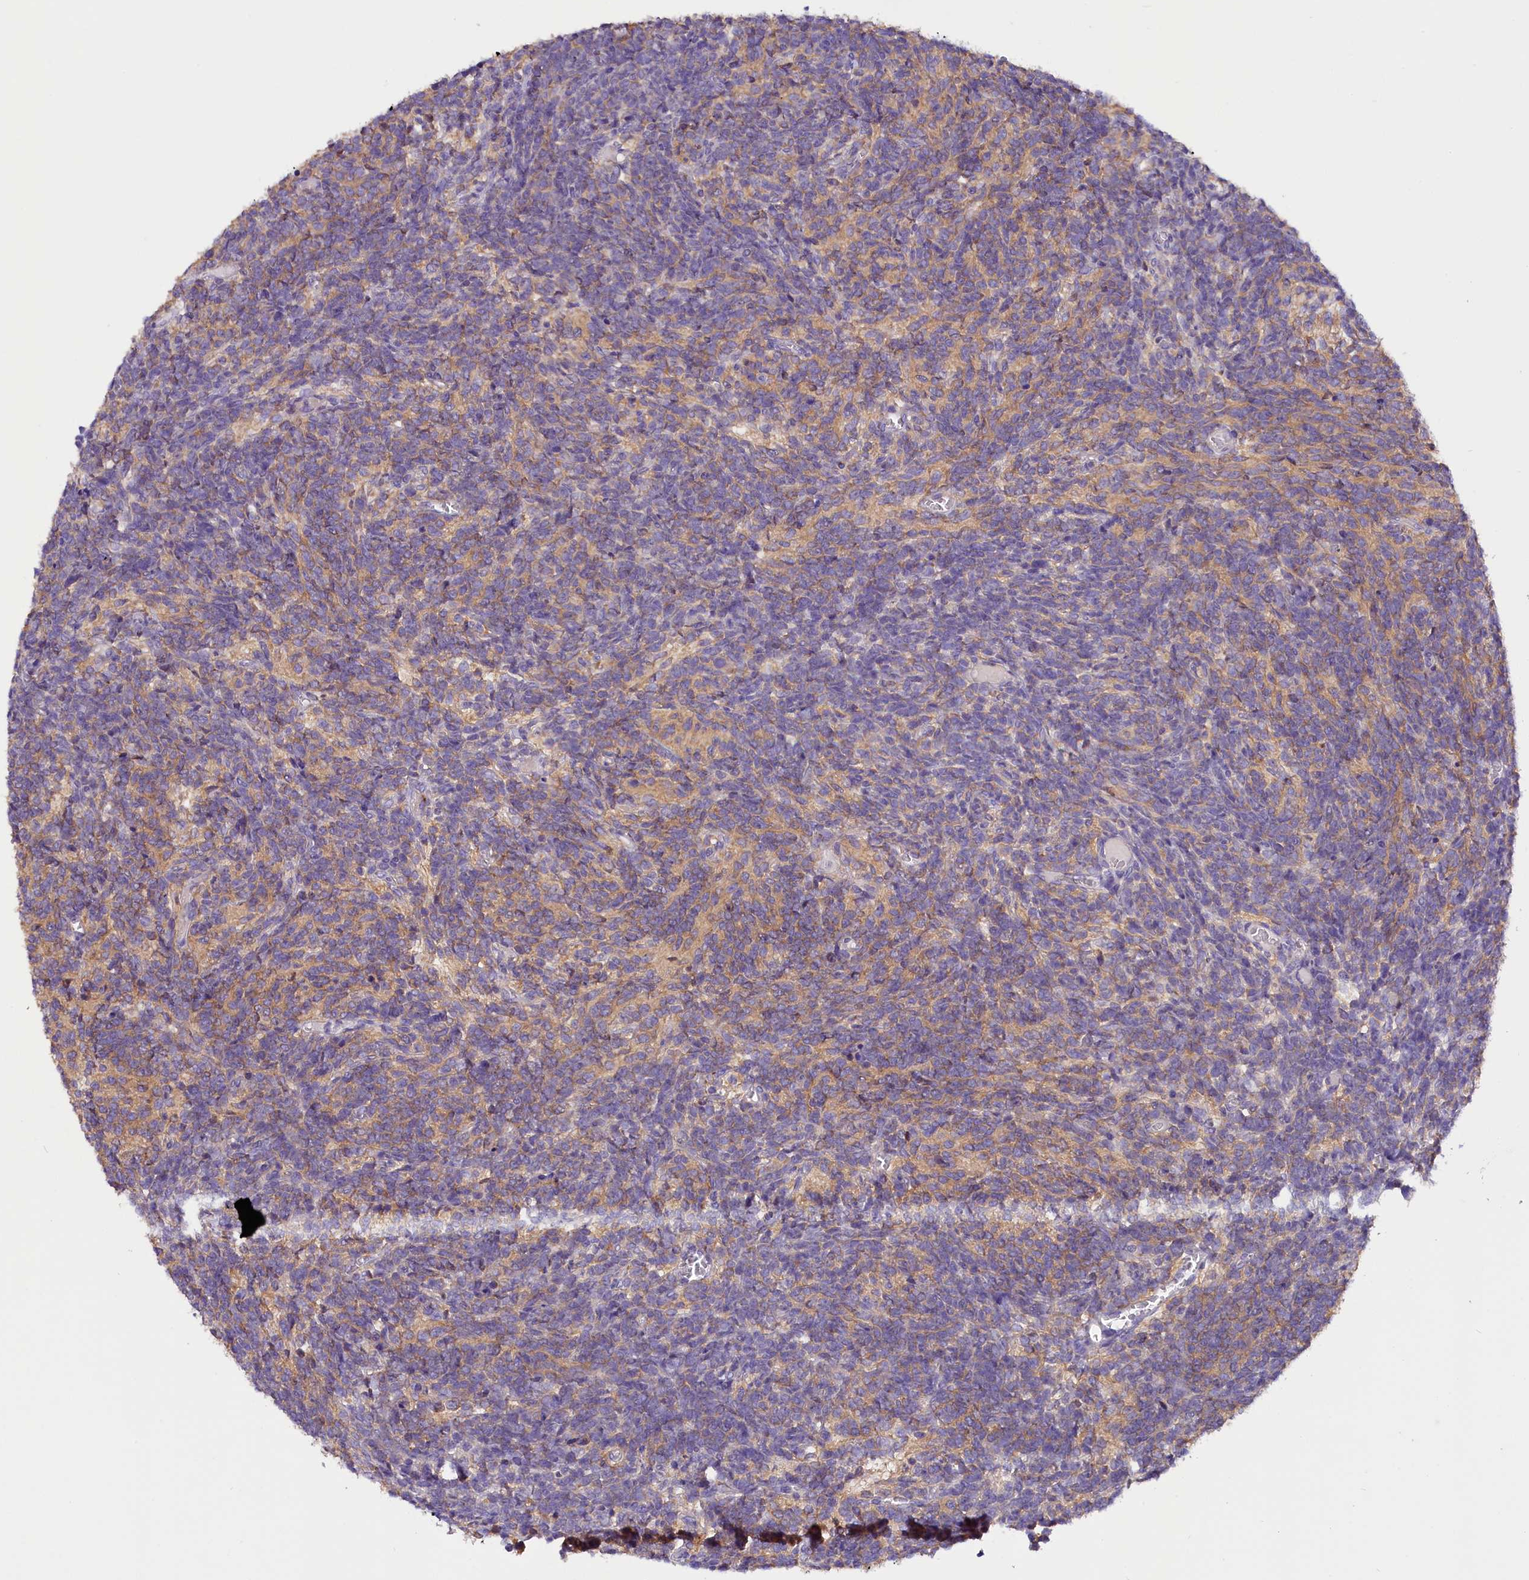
{"staining": {"intensity": "weak", "quantity": "<25%", "location": "cytoplasmic/membranous"}, "tissue": "glioma", "cell_type": "Tumor cells", "image_type": "cancer", "snomed": [{"axis": "morphology", "description": "Glioma, malignant, Low grade"}, {"axis": "topography", "description": "Brain"}], "caption": "This is a histopathology image of IHC staining of glioma, which shows no expression in tumor cells.", "gene": "AP3B2", "patient": {"sex": "female", "age": 1}}